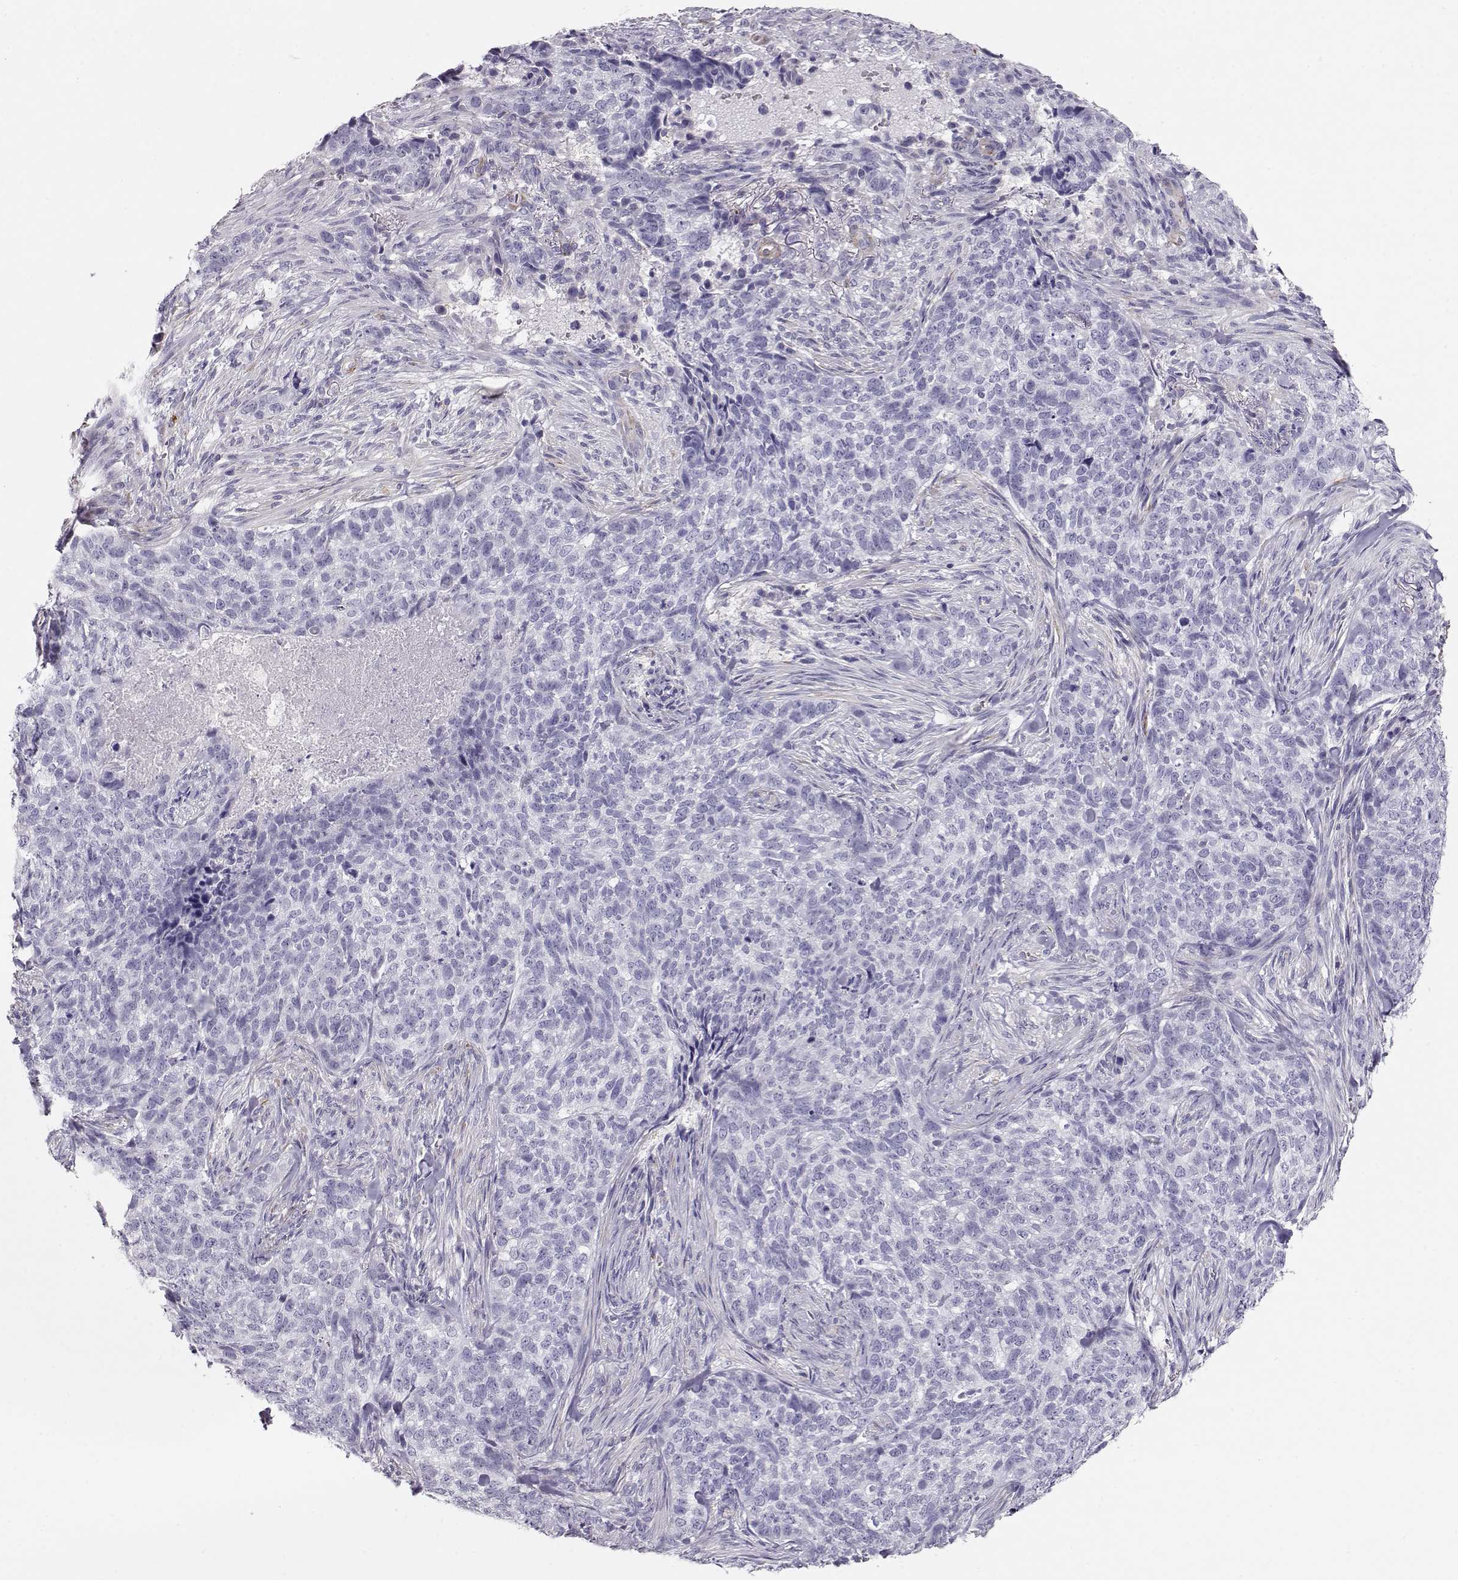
{"staining": {"intensity": "negative", "quantity": "none", "location": "none"}, "tissue": "skin cancer", "cell_type": "Tumor cells", "image_type": "cancer", "snomed": [{"axis": "morphology", "description": "Basal cell carcinoma"}, {"axis": "topography", "description": "Skin"}], "caption": "DAB immunohistochemical staining of basal cell carcinoma (skin) reveals no significant expression in tumor cells.", "gene": "RBM44", "patient": {"sex": "female", "age": 69}}